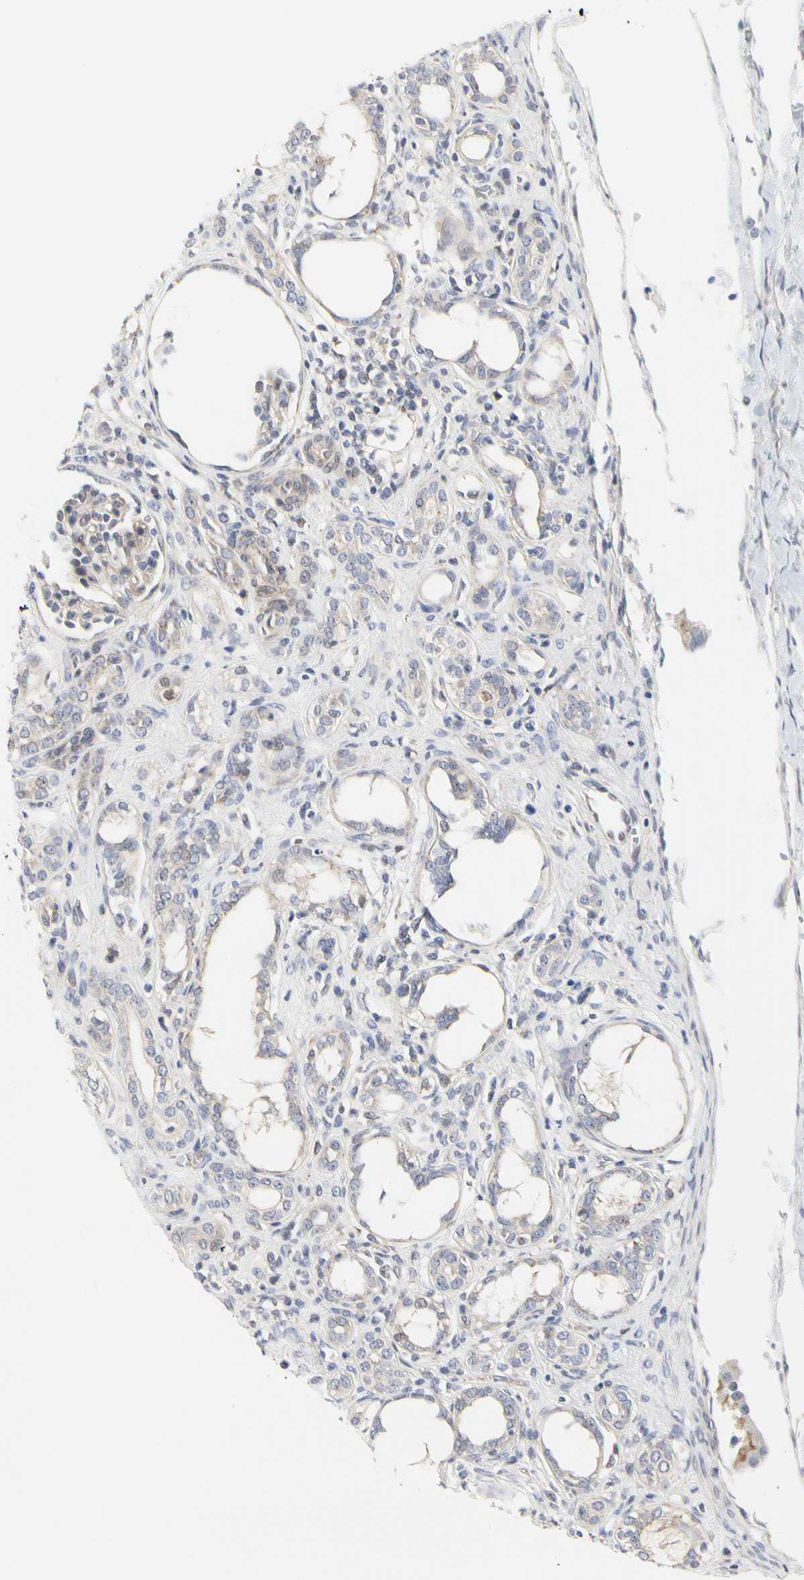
{"staining": {"intensity": "weak", "quantity": ">75%", "location": "cytoplasmic/membranous"}, "tissue": "kidney", "cell_type": "Cells in glomeruli", "image_type": "normal", "snomed": [{"axis": "morphology", "description": "Normal tissue, NOS"}, {"axis": "topography", "description": "Kidney"}], "caption": "Protein positivity by immunohistochemistry shows weak cytoplasmic/membranous staining in approximately >75% of cells in glomeruli in unremarkable kidney. (DAB (3,3'-diaminobenzidine) IHC with brightfield microscopy, high magnification).", "gene": "SHANK2", "patient": {"sex": "male", "age": 7}}